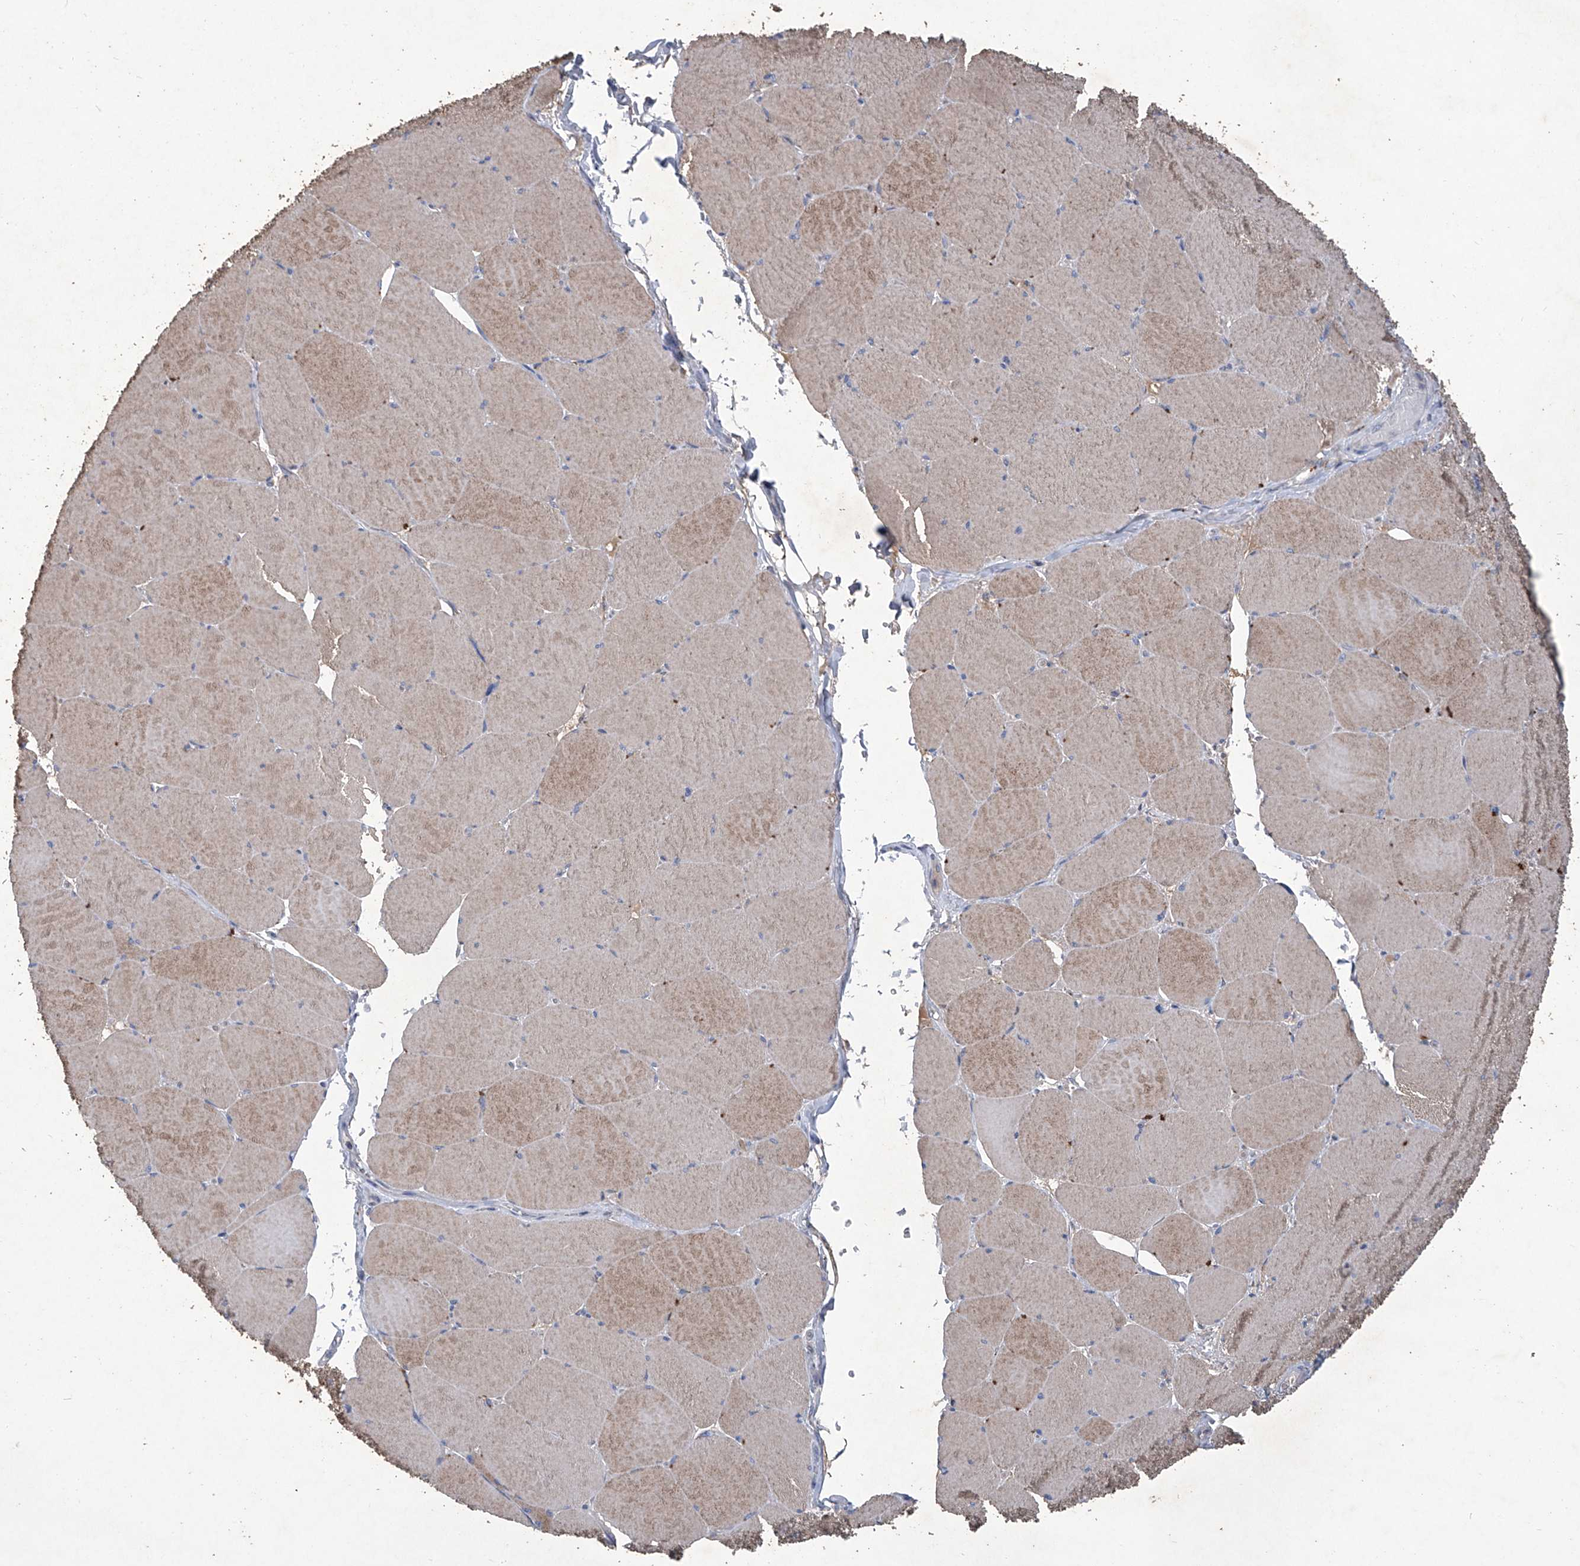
{"staining": {"intensity": "moderate", "quantity": "25%-75%", "location": "cytoplasmic/membranous"}, "tissue": "skeletal muscle", "cell_type": "Myocytes", "image_type": "normal", "snomed": [{"axis": "morphology", "description": "Normal tissue, NOS"}, {"axis": "topography", "description": "Skeletal muscle"}, {"axis": "topography", "description": "Head-Neck"}], "caption": "Immunohistochemistry (IHC) histopathology image of benign skeletal muscle stained for a protein (brown), which exhibits medium levels of moderate cytoplasmic/membranous staining in approximately 25%-75% of myocytes.", "gene": "PCSK5", "patient": {"sex": "male", "age": 66}}